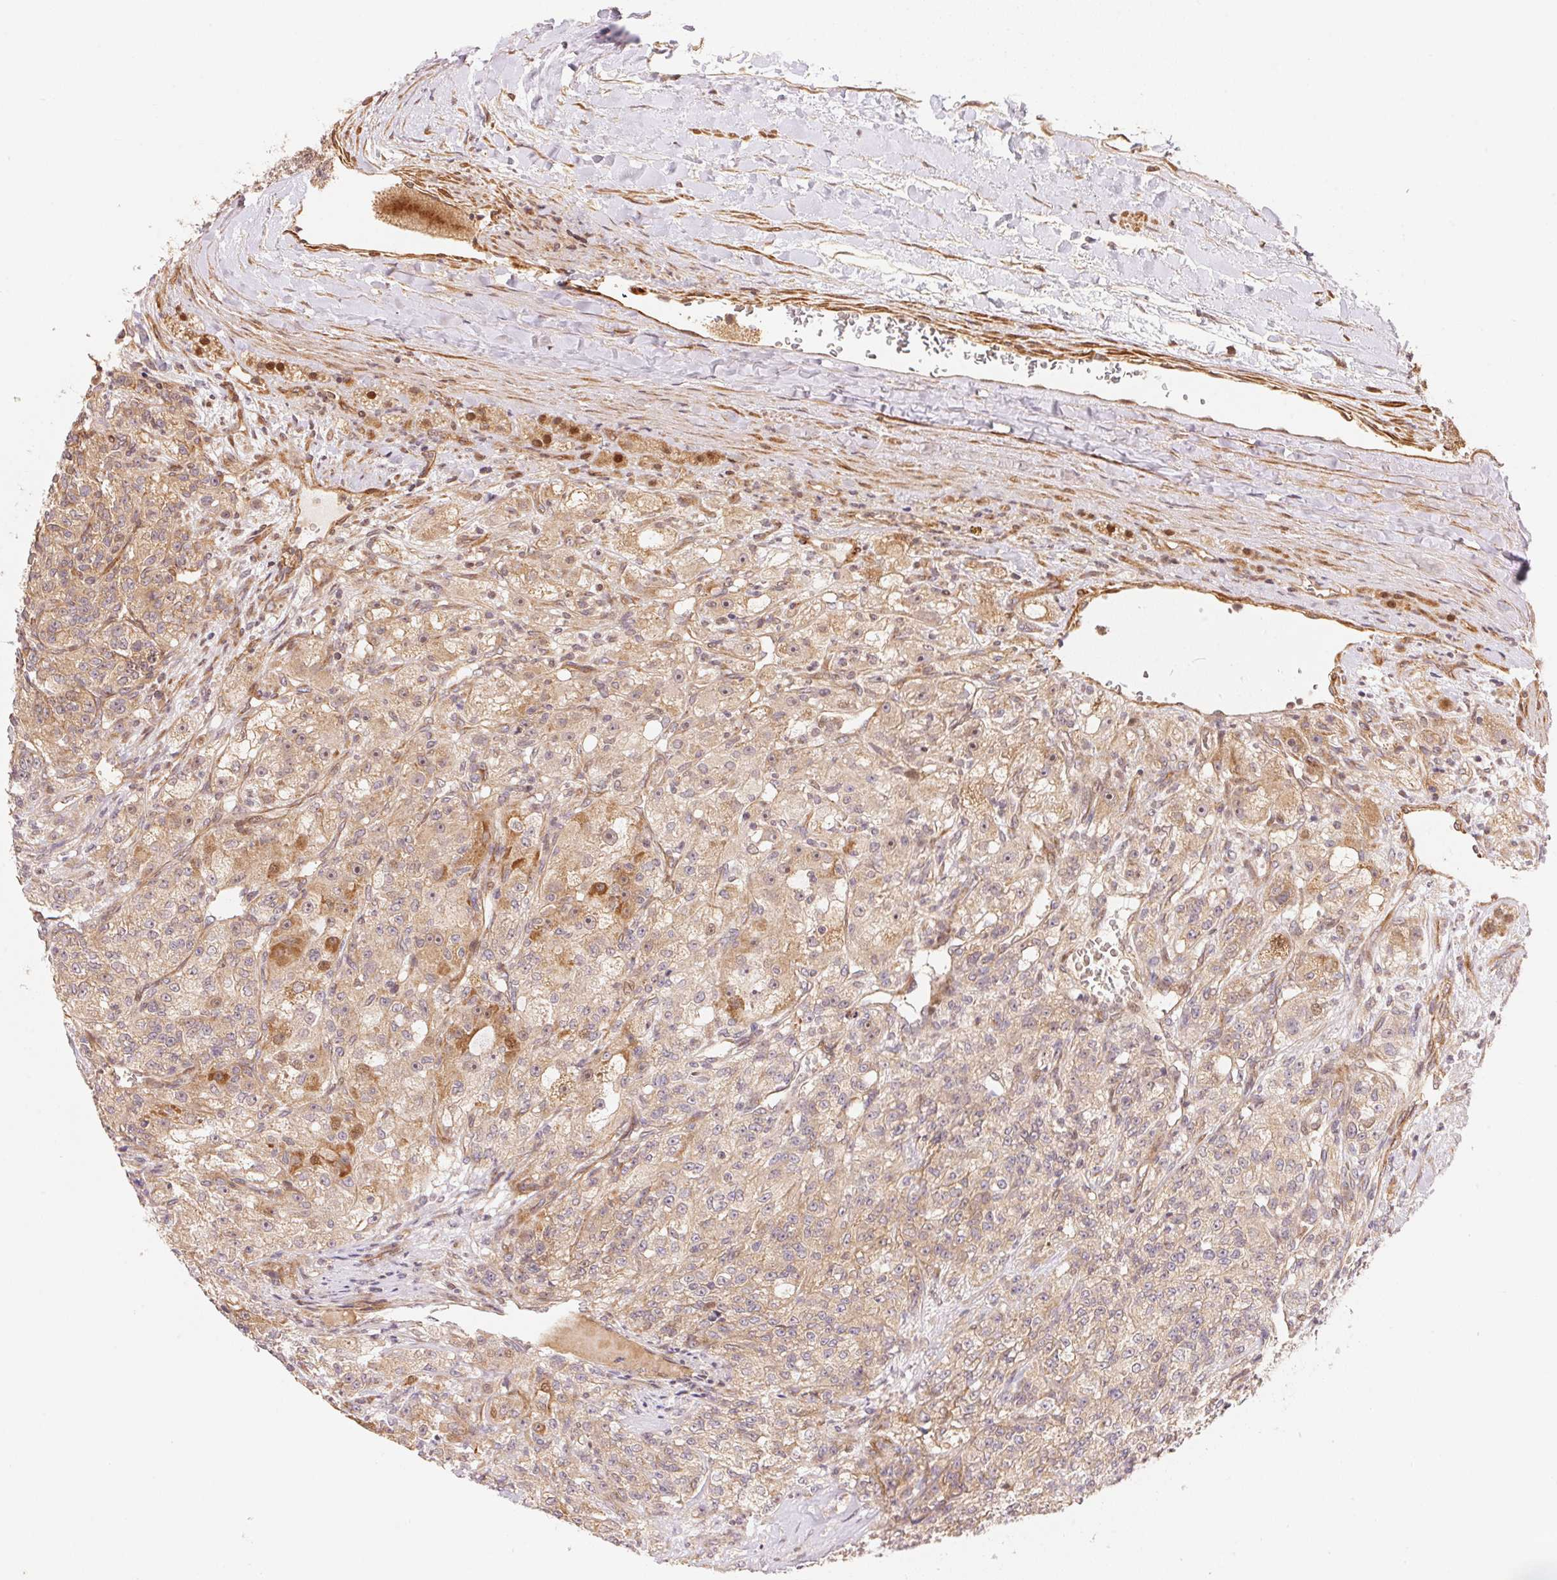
{"staining": {"intensity": "weak", "quantity": ">75%", "location": "cytoplasmic/membranous"}, "tissue": "renal cancer", "cell_type": "Tumor cells", "image_type": "cancer", "snomed": [{"axis": "morphology", "description": "Adenocarcinoma, NOS"}, {"axis": "topography", "description": "Kidney"}], "caption": "This micrograph demonstrates IHC staining of human renal cancer (adenocarcinoma), with low weak cytoplasmic/membranous expression in approximately >75% of tumor cells.", "gene": "TNIP2", "patient": {"sex": "female", "age": 63}}